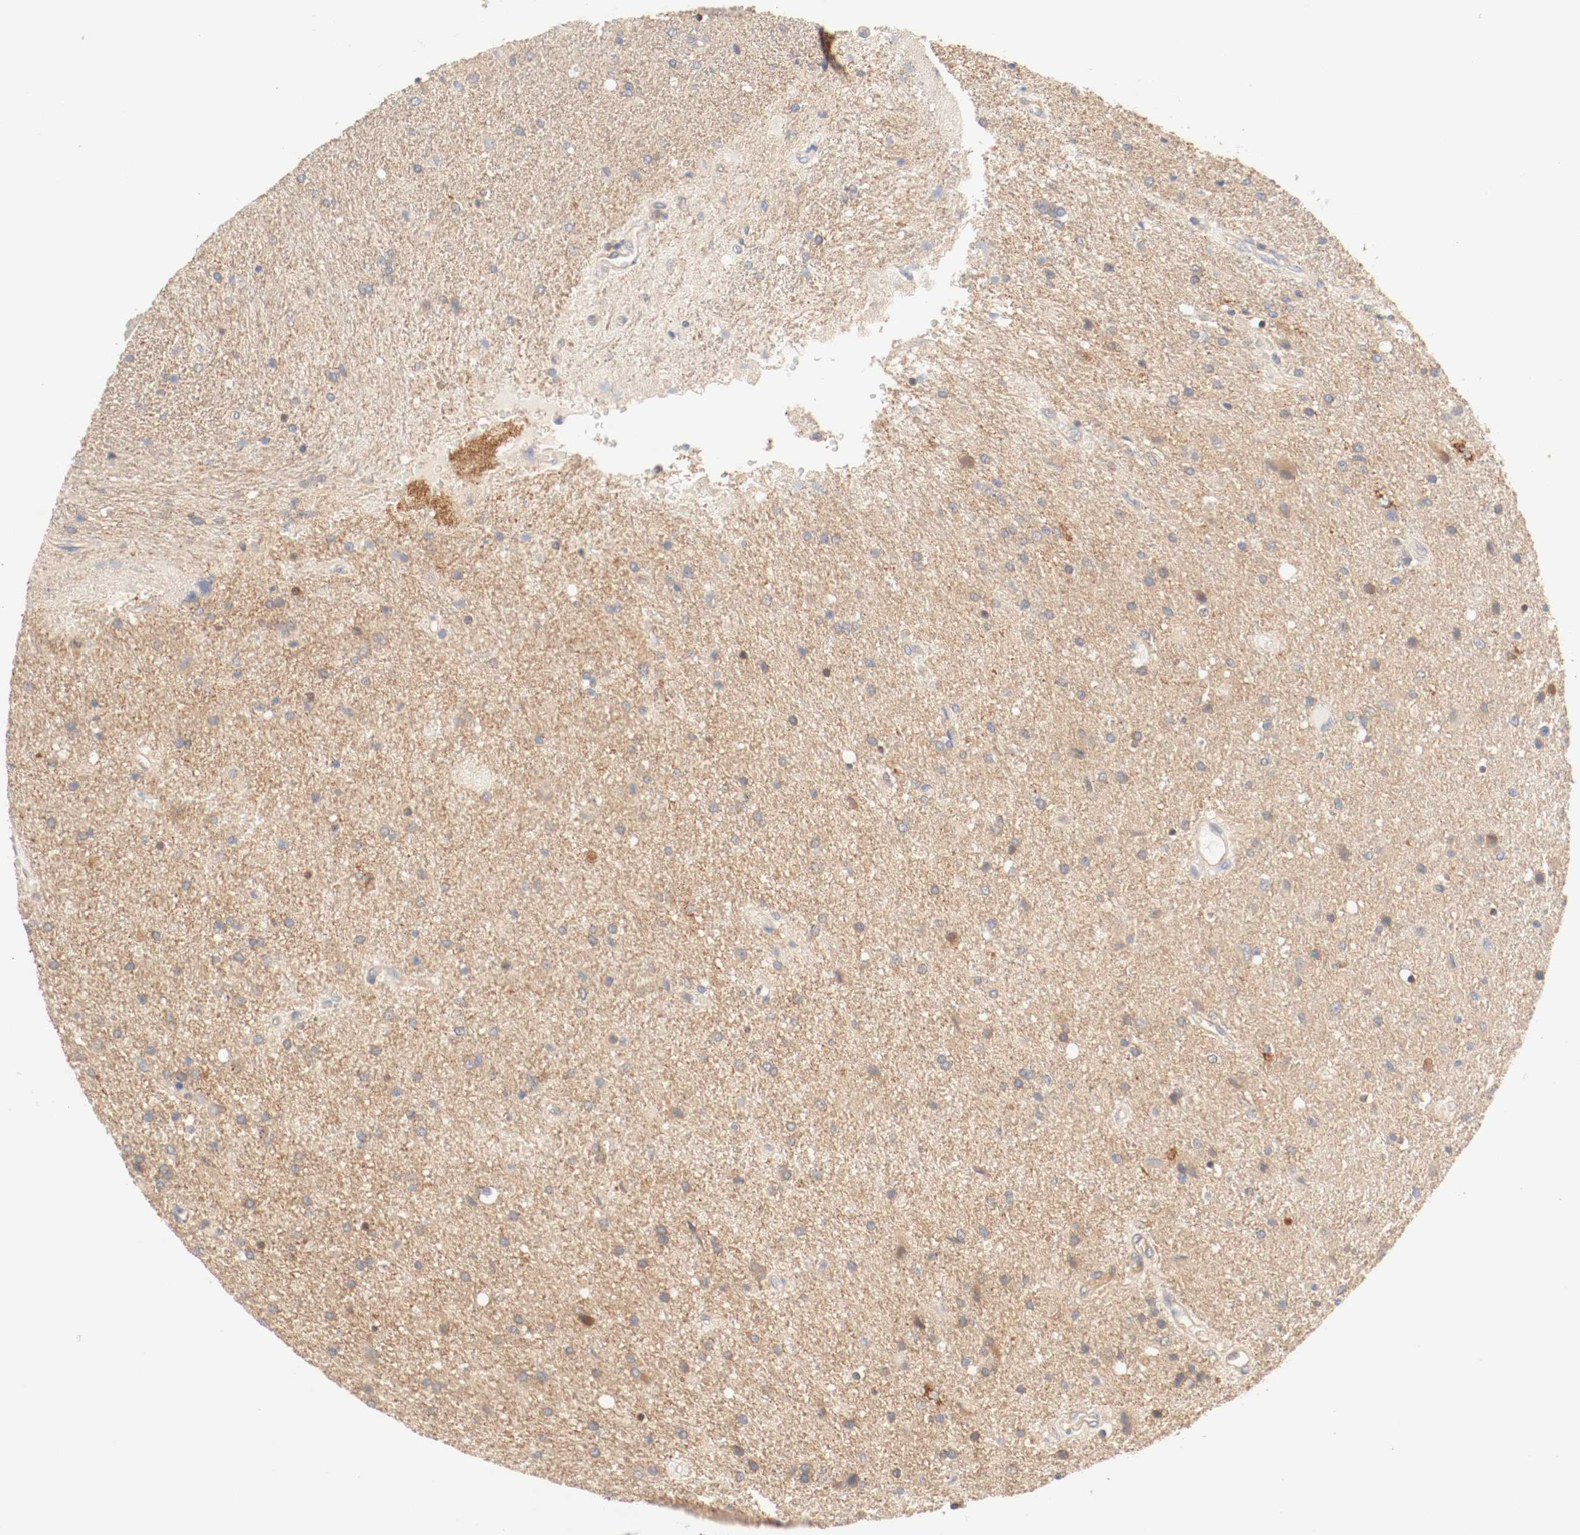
{"staining": {"intensity": "moderate", "quantity": ">75%", "location": "cytoplasmic/membranous"}, "tissue": "glioma", "cell_type": "Tumor cells", "image_type": "cancer", "snomed": [{"axis": "morphology", "description": "Normal tissue, NOS"}, {"axis": "morphology", "description": "Glioma, malignant, High grade"}, {"axis": "topography", "description": "Cerebral cortex"}], "caption": "Immunohistochemistry image of neoplastic tissue: human glioma stained using immunohistochemistry (IHC) exhibits medium levels of moderate protein expression localized specifically in the cytoplasmic/membranous of tumor cells, appearing as a cytoplasmic/membranous brown color.", "gene": "GIT1", "patient": {"sex": "male", "age": 56}}